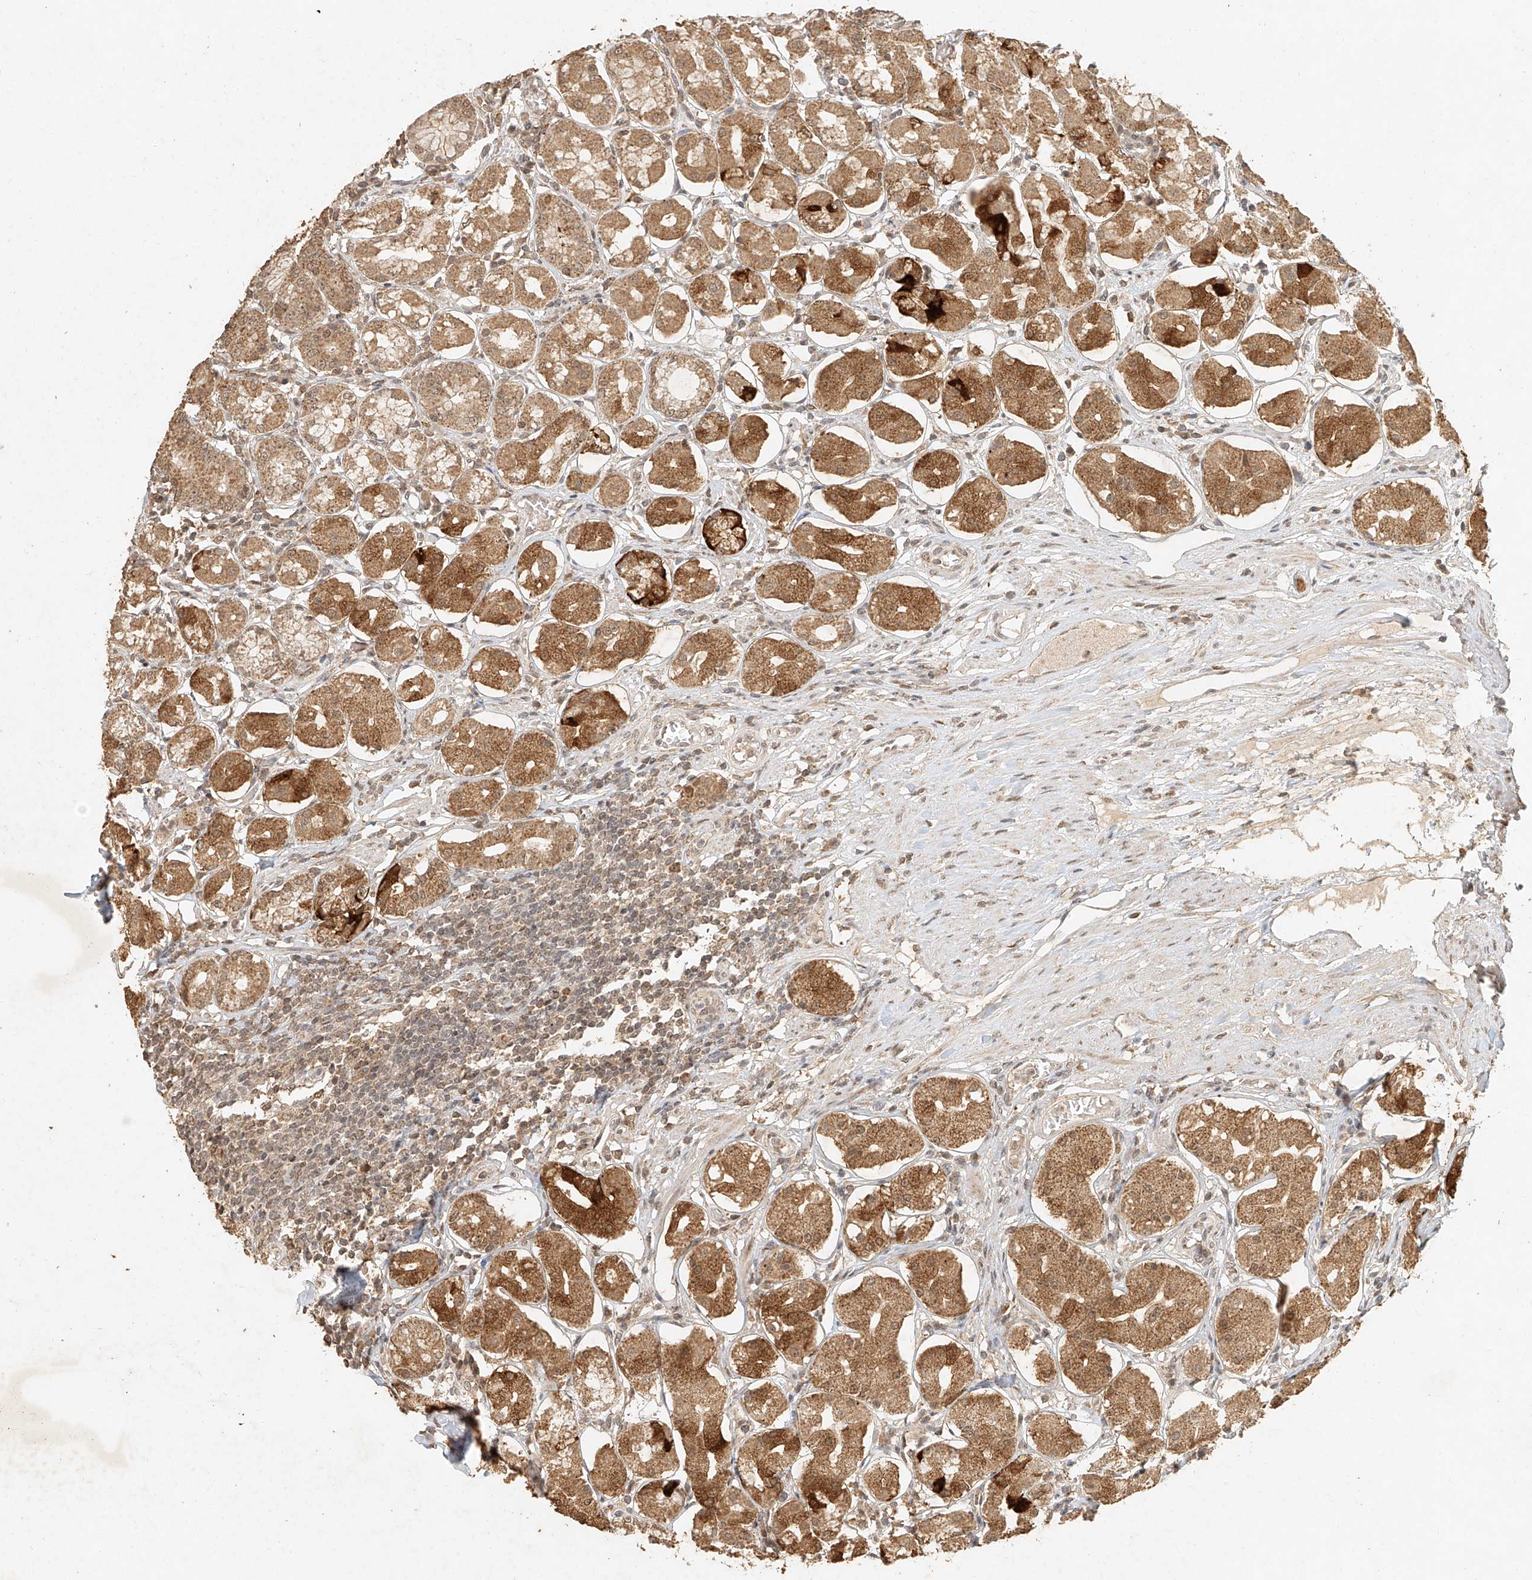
{"staining": {"intensity": "moderate", "quantity": ">75%", "location": "cytoplasmic/membranous,nuclear"}, "tissue": "stomach", "cell_type": "Glandular cells", "image_type": "normal", "snomed": [{"axis": "morphology", "description": "Normal tissue, NOS"}, {"axis": "topography", "description": "Stomach, lower"}], "caption": "Immunohistochemistry of normal human stomach shows medium levels of moderate cytoplasmic/membranous,nuclear expression in approximately >75% of glandular cells.", "gene": "CXorf58", "patient": {"sex": "female", "age": 56}}